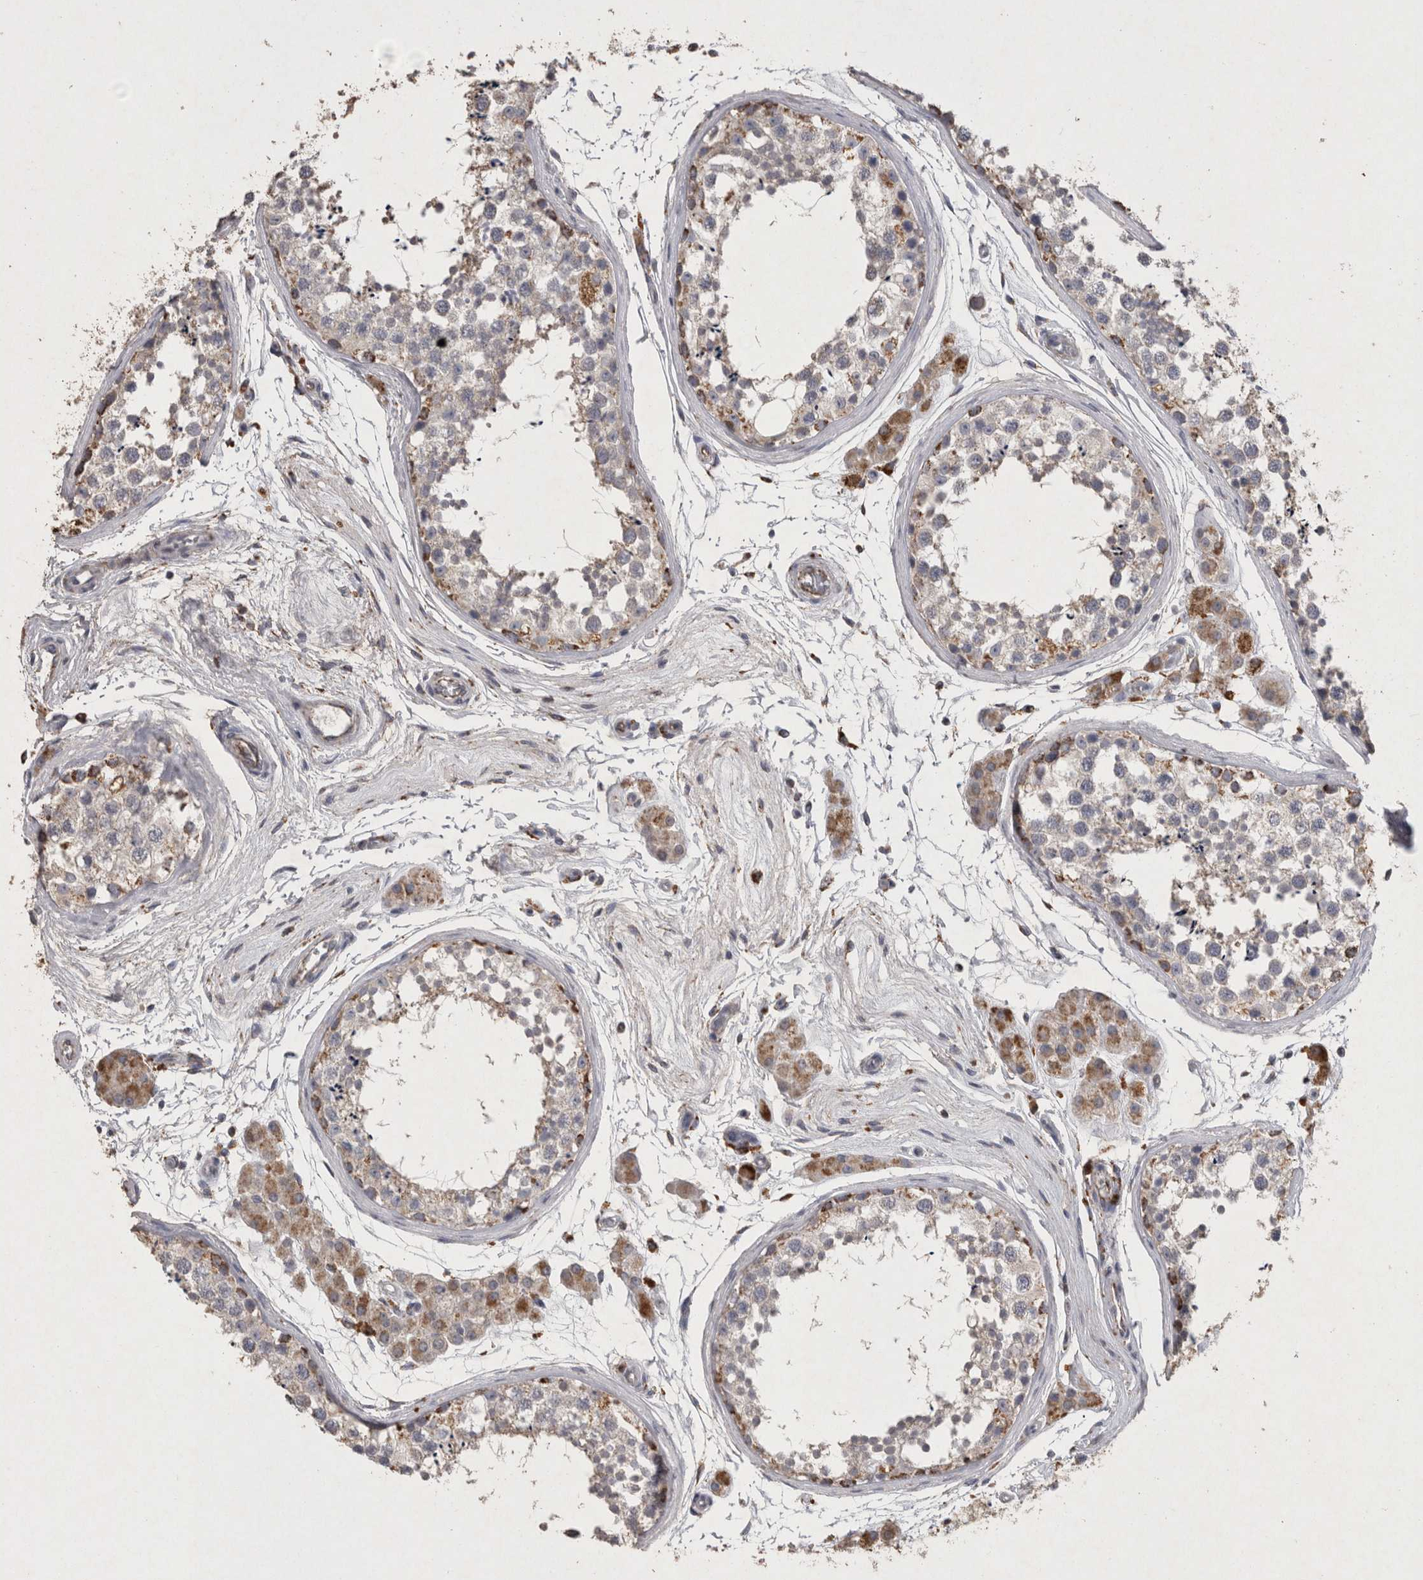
{"staining": {"intensity": "moderate", "quantity": "<25%", "location": "cytoplasmic/membranous"}, "tissue": "testis", "cell_type": "Cells in seminiferous ducts", "image_type": "normal", "snomed": [{"axis": "morphology", "description": "Normal tissue, NOS"}, {"axis": "topography", "description": "Testis"}], "caption": "Immunohistochemistry image of unremarkable testis: human testis stained using IHC exhibits low levels of moderate protein expression localized specifically in the cytoplasmic/membranous of cells in seminiferous ducts, appearing as a cytoplasmic/membranous brown color.", "gene": "DKK3", "patient": {"sex": "male", "age": 56}}